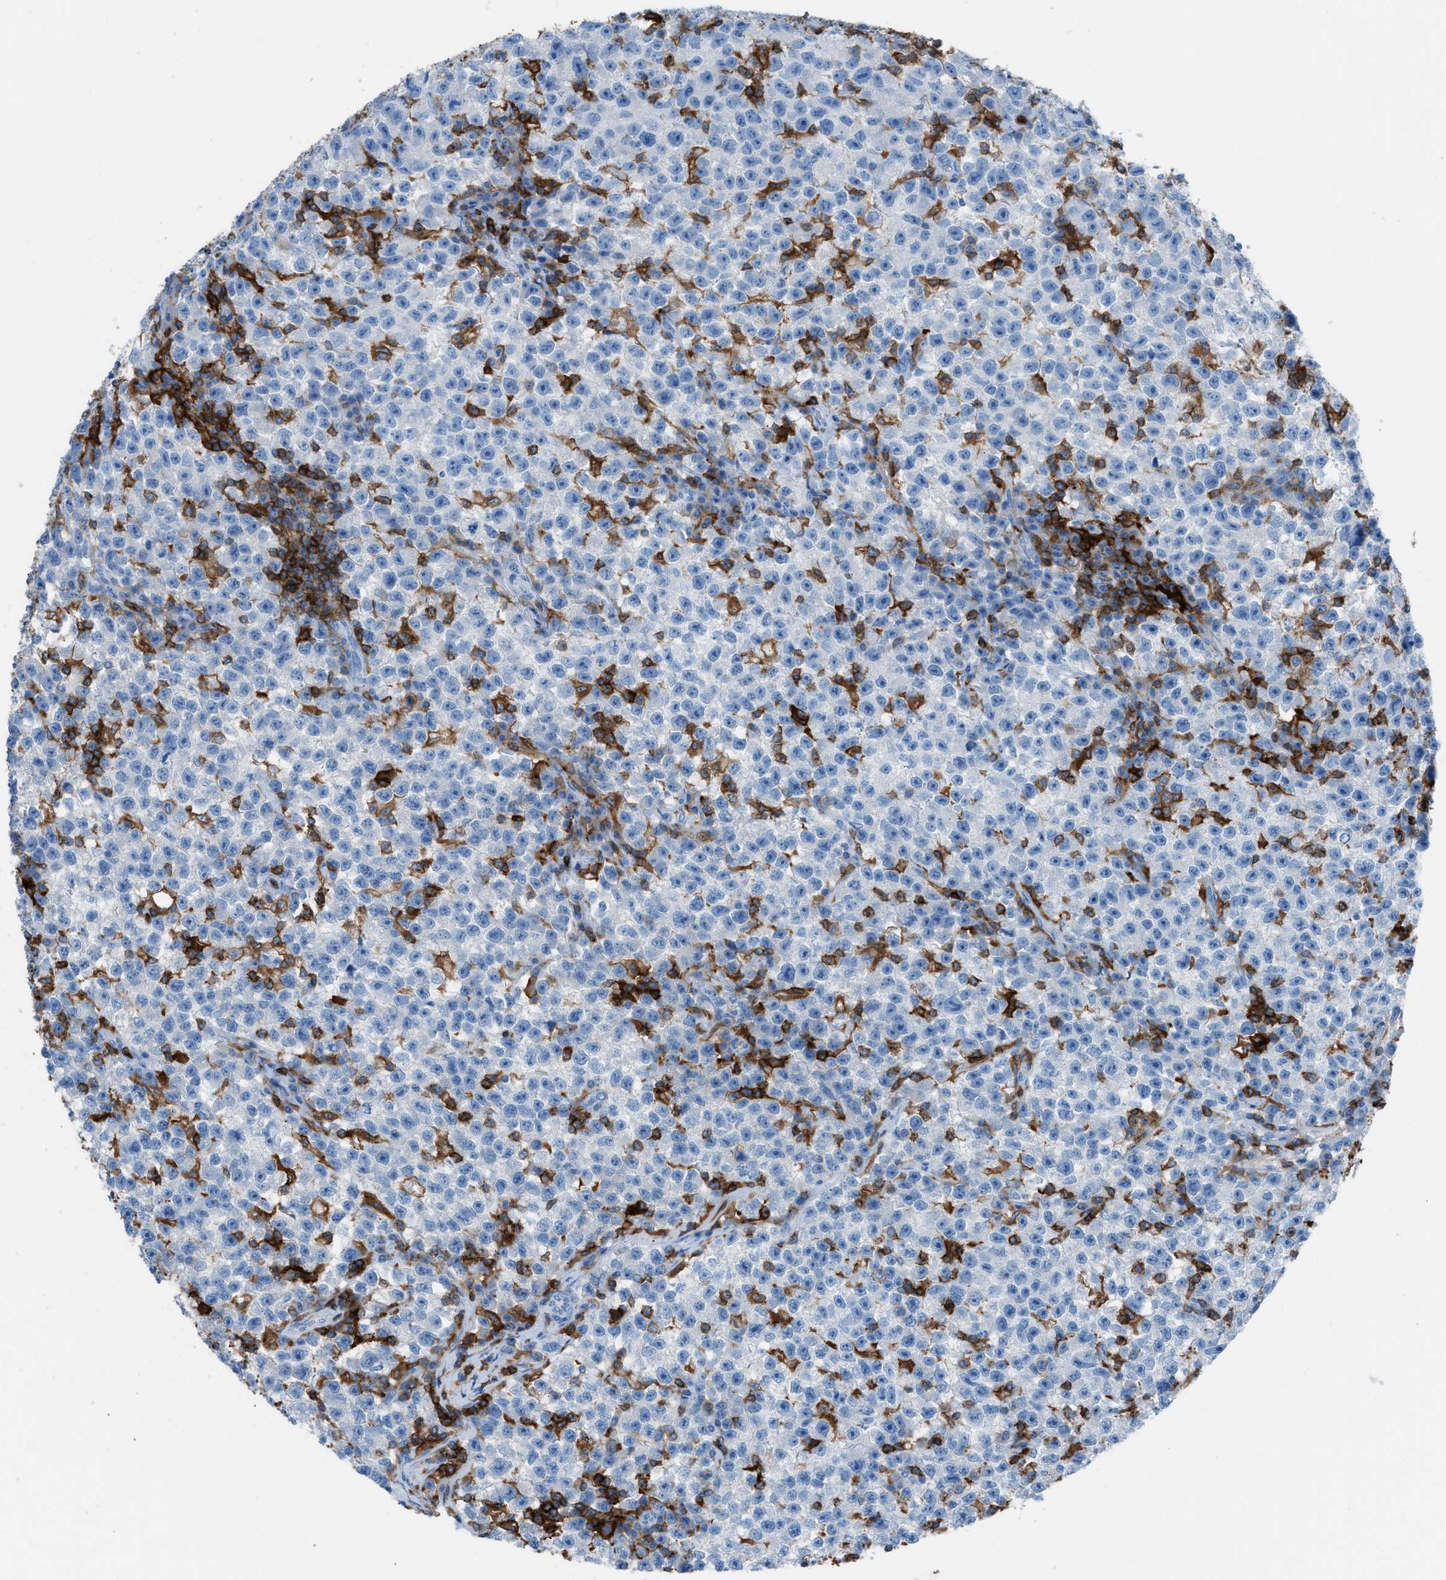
{"staining": {"intensity": "negative", "quantity": "none", "location": "none"}, "tissue": "testis cancer", "cell_type": "Tumor cells", "image_type": "cancer", "snomed": [{"axis": "morphology", "description": "Seminoma, NOS"}, {"axis": "topography", "description": "Testis"}], "caption": "The image exhibits no significant expression in tumor cells of testis cancer (seminoma).", "gene": "ITGB2", "patient": {"sex": "male", "age": 22}}